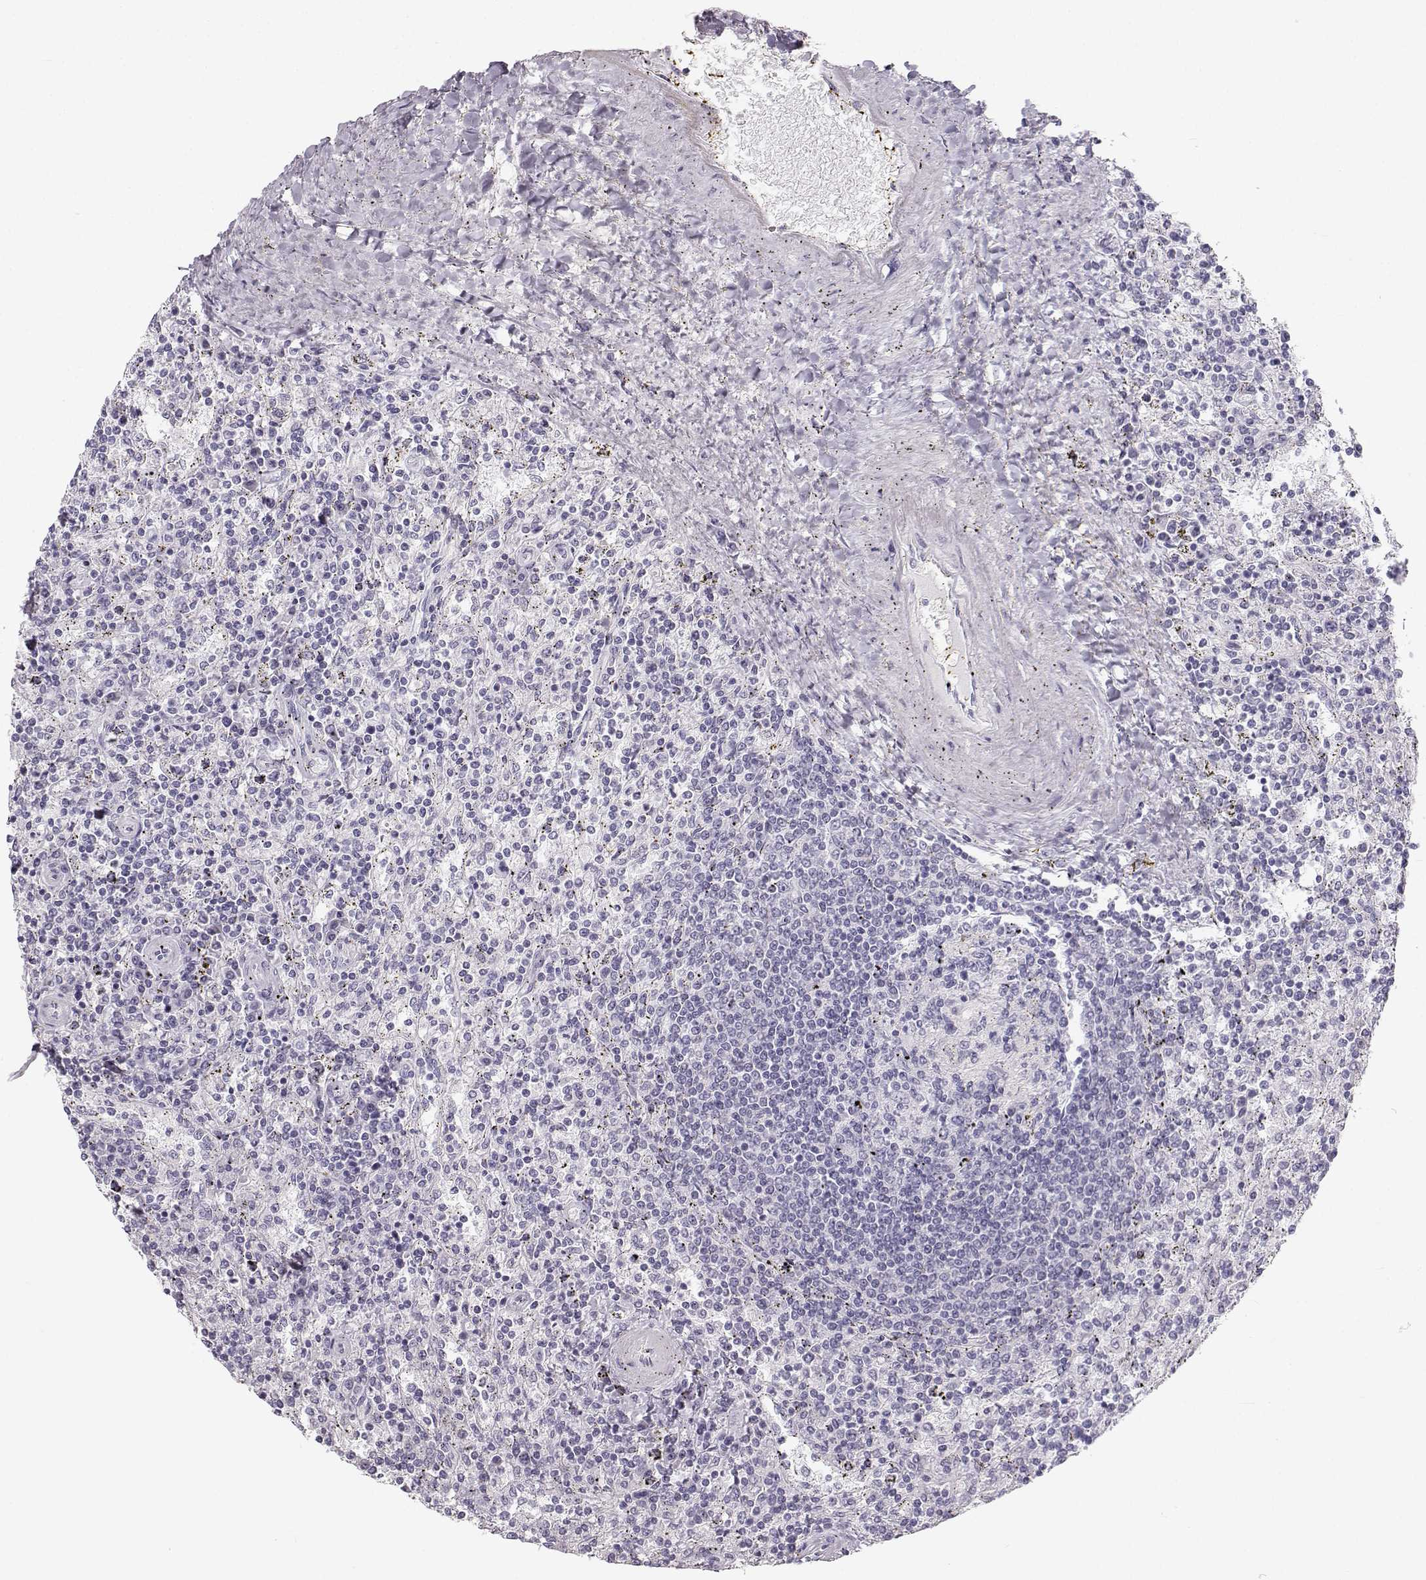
{"staining": {"intensity": "negative", "quantity": "none", "location": "none"}, "tissue": "lymphoma", "cell_type": "Tumor cells", "image_type": "cancer", "snomed": [{"axis": "morphology", "description": "Malignant lymphoma, non-Hodgkin's type, Low grade"}, {"axis": "topography", "description": "Spleen"}], "caption": "There is no significant staining in tumor cells of low-grade malignant lymphoma, non-Hodgkin's type.", "gene": "OIP5", "patient": {"sex": "male", "age": 62}}